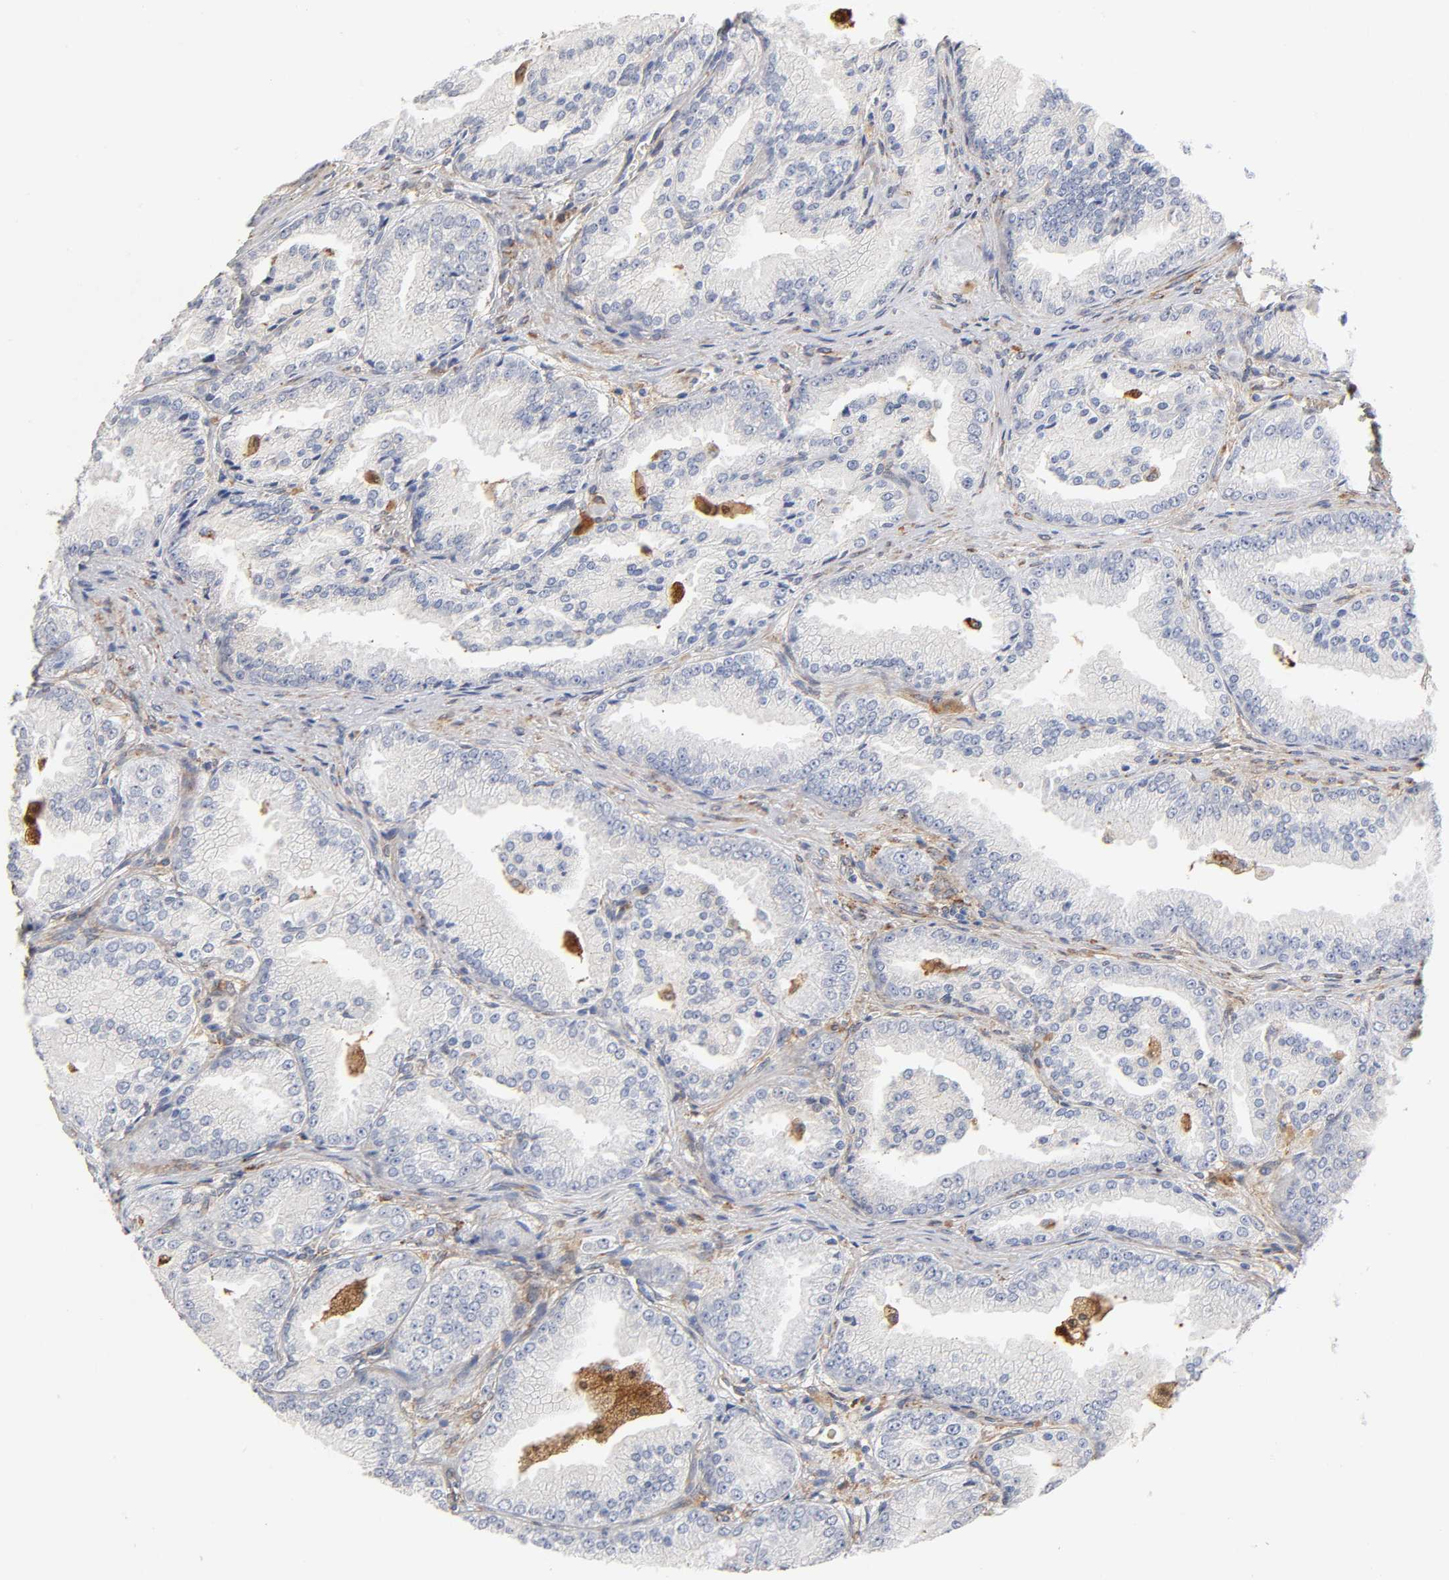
{"staining": {"intensity": "negative", "quantity": "none", "location": "none"}, "tissue": "prostate cancer", "cell_type": "Tumor cells", "image_type": "cancer", "snomed": [{"axis": "morphology", "description": "Adenocarcinoma, High grade"}, {"axis": "topography", "description": "Prostate"}], "caption": "Image shows no significant protein expression in tumor cells of prostate high-grade adenocarcinoma.", "gene": "ISG15", "patient": {"sex": "male", "age": 61}}